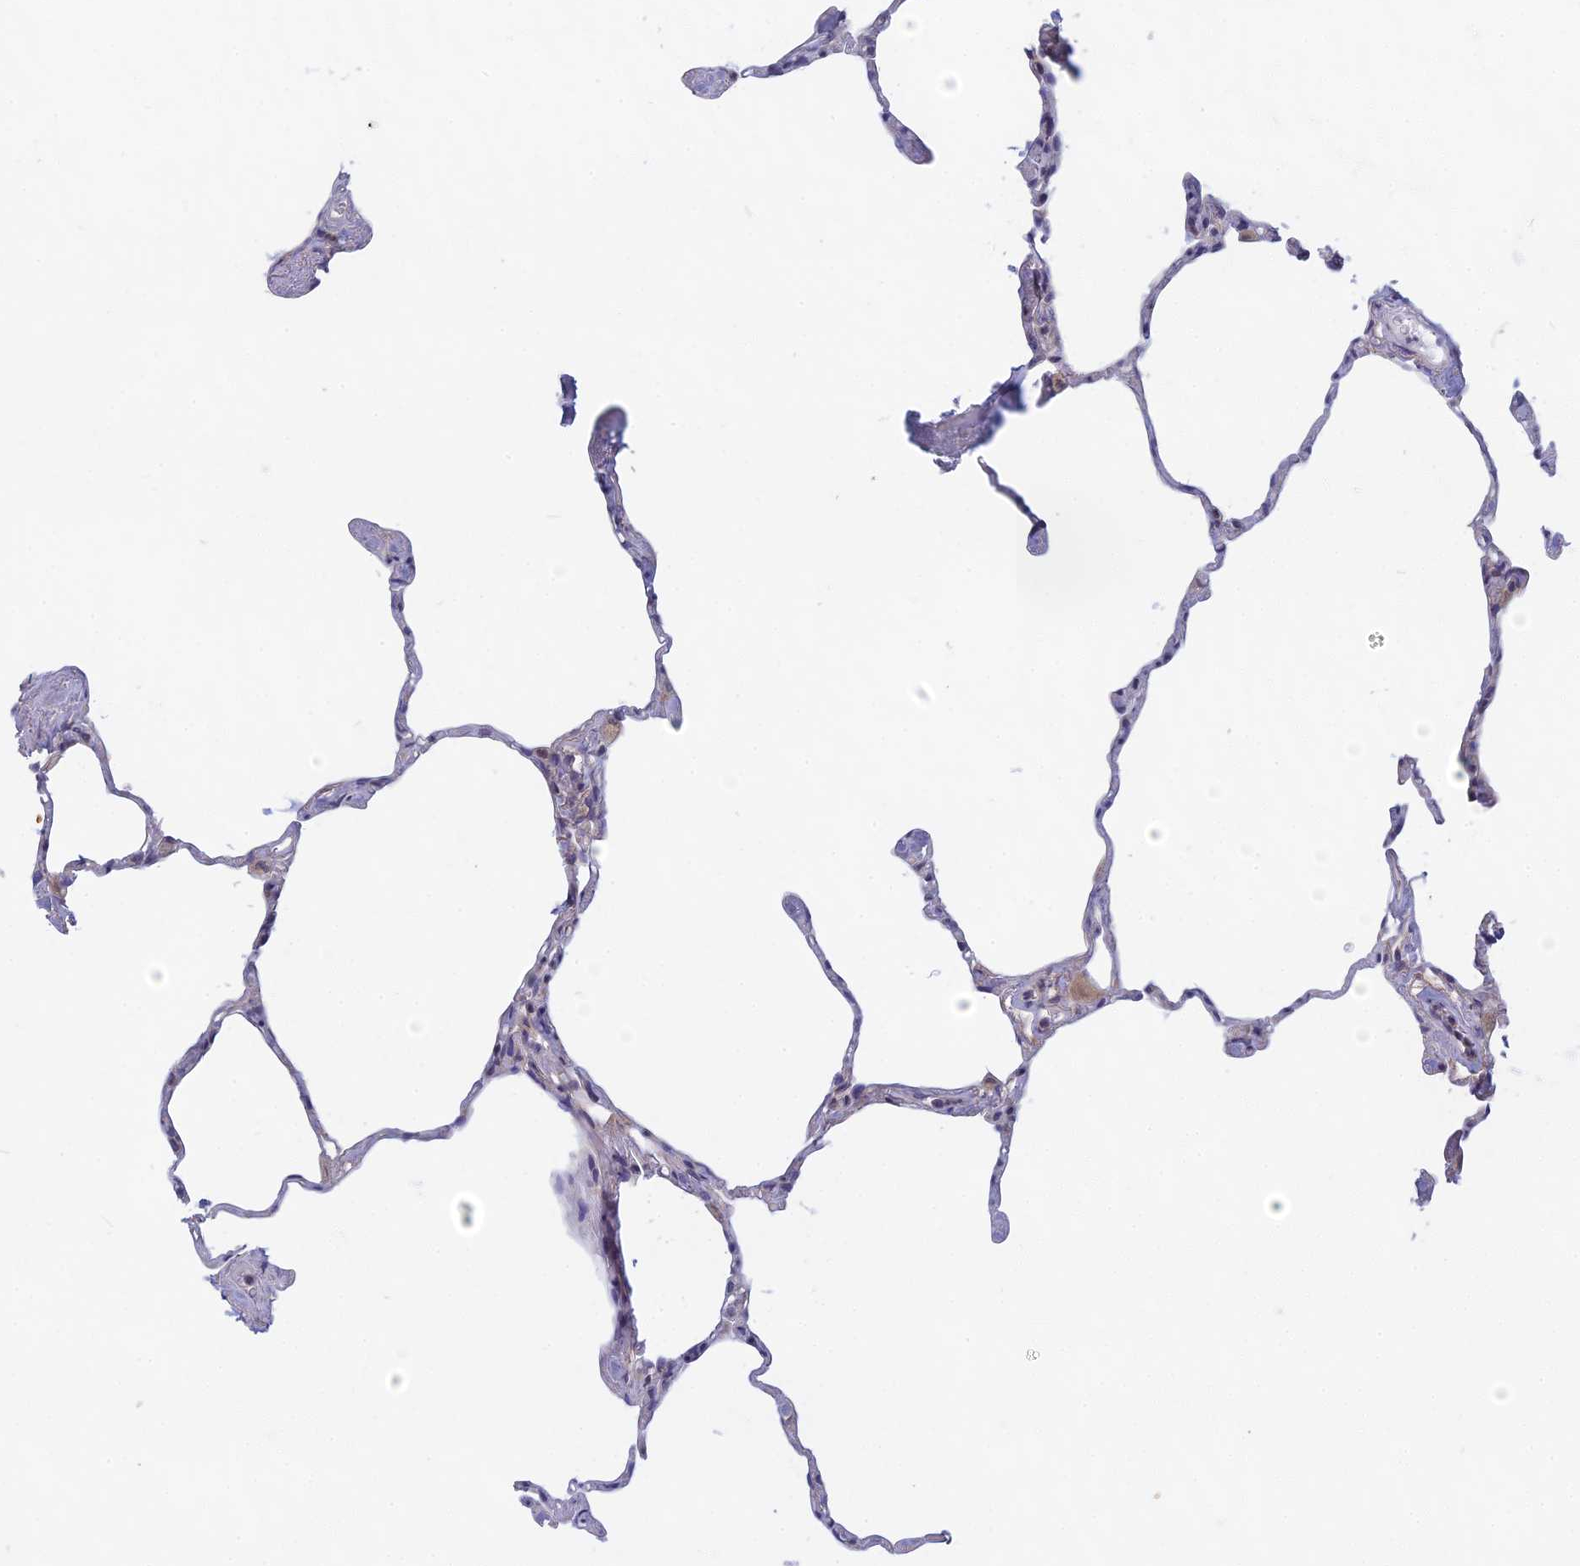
{"staining": {"intensity": "negative", "quantity": "none", "location": "none"}, "tissue": "lung", "cell_type": "Alveolar cells", "image_type": "normal", "snomed": [{"axis": "morphology", "description": "Normal tissue, NOS"}, {"axis": "topography", "description": "Lung"}], "caption": "Immunohistochemistry (IHC) photomicrograph of benign lung: human lung stained with DAB (3,3'-diaminobenzidine) shows no significant protein staining in alveolar cells.", "gene": "DDX51", "patient": {"sex": "male", "age": 65}}